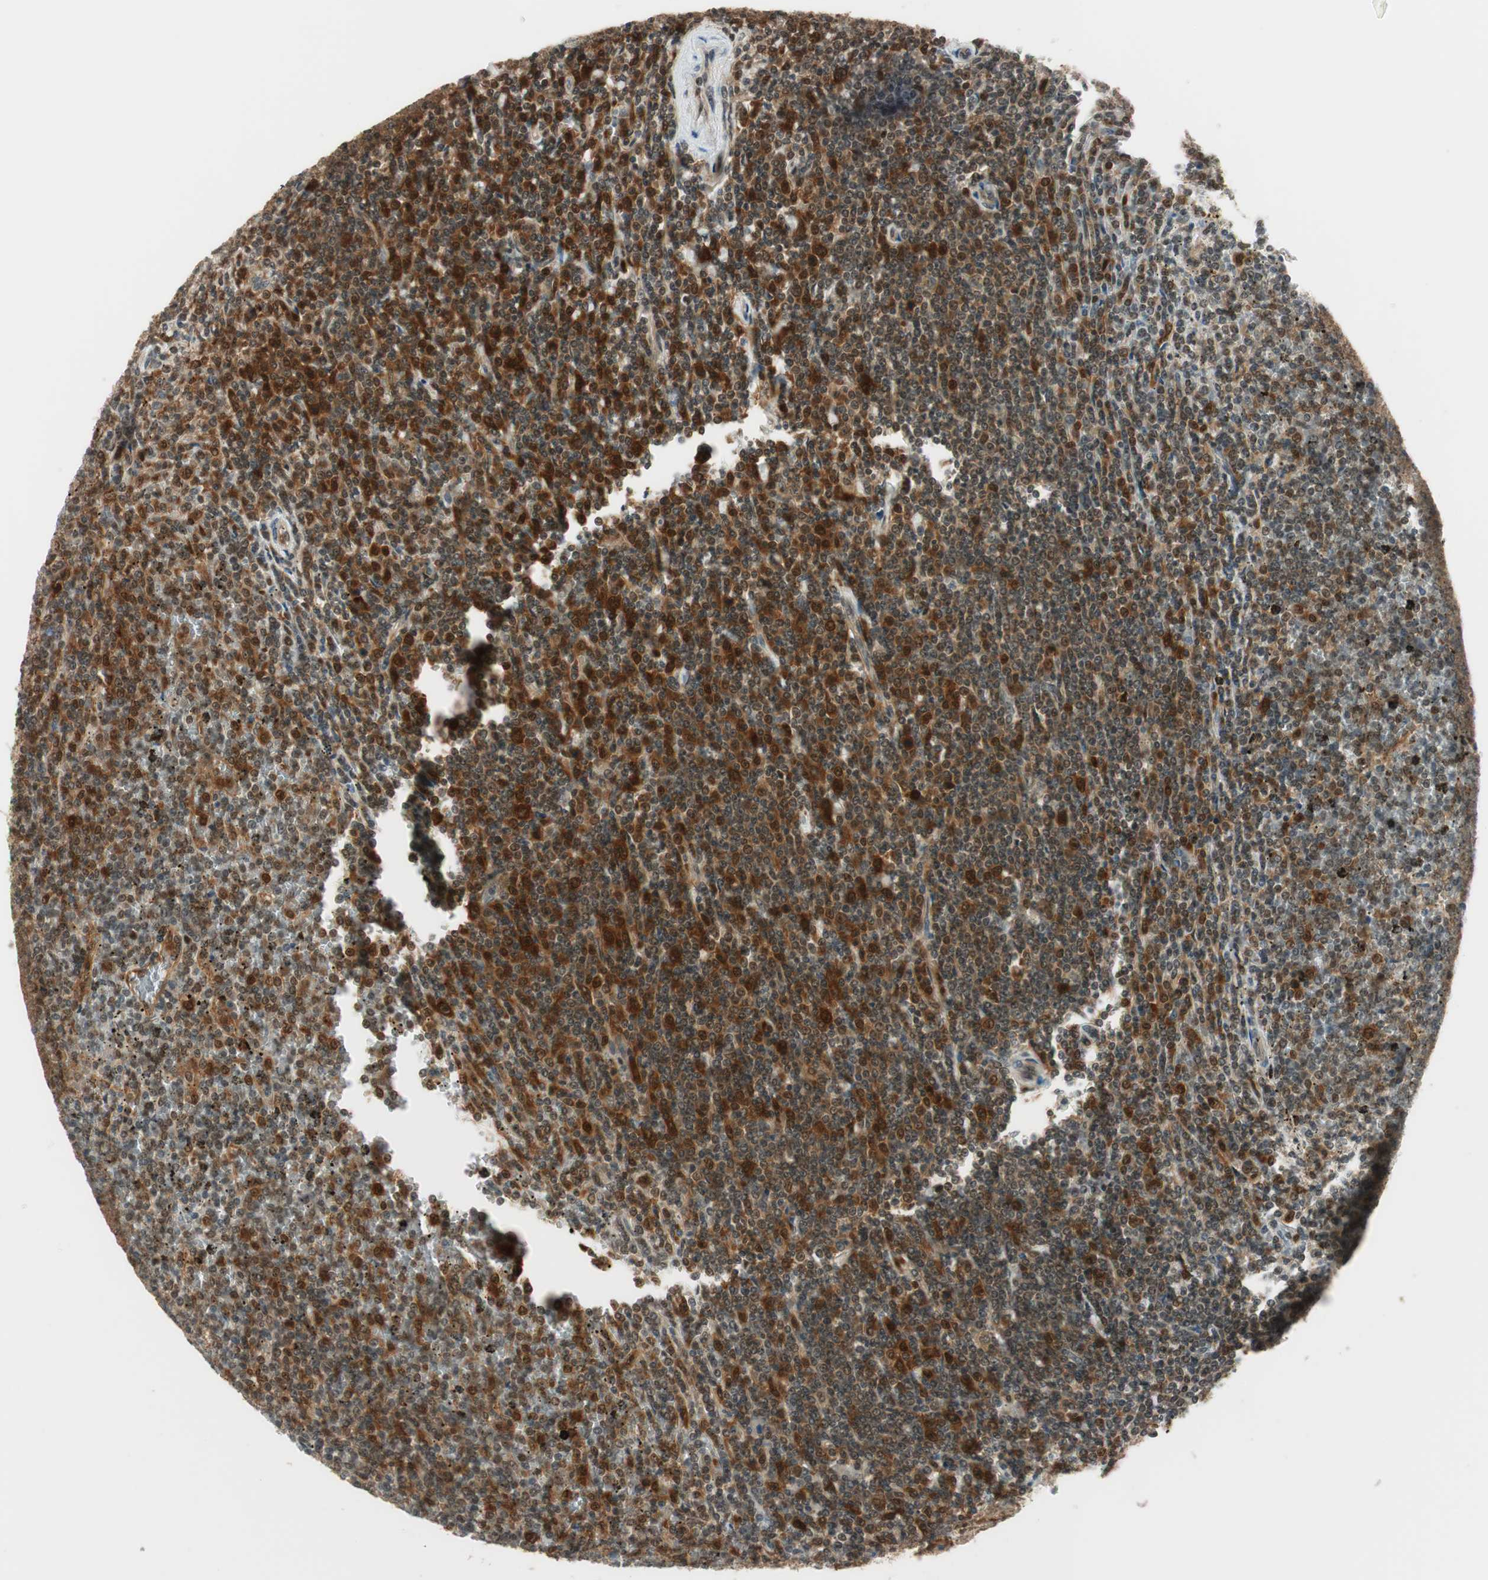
{"staining": {"intensity": "strong", "quantity": "25%-75%", "location": "cytoplasmic/membranous"}, "tissue": "lymphoma", "cell_type": "Tumor cells", "image_type": "cancer", "snomed": [{"axis": "morphology", "description": "Malignant lymphoma, non-Hodgkin's type, Low grade"}, {"axis": "topography", "description": "Spleen"}], "caption": "Malignant lymphoma, non-Hodgkin's type (low-grade) tissue reveals strong cytoplasmic/membranous positivity in approximately 25%-75% of tumor cells", "gene": "IPO5", "patient": {"sex": "female", "age": 19}}